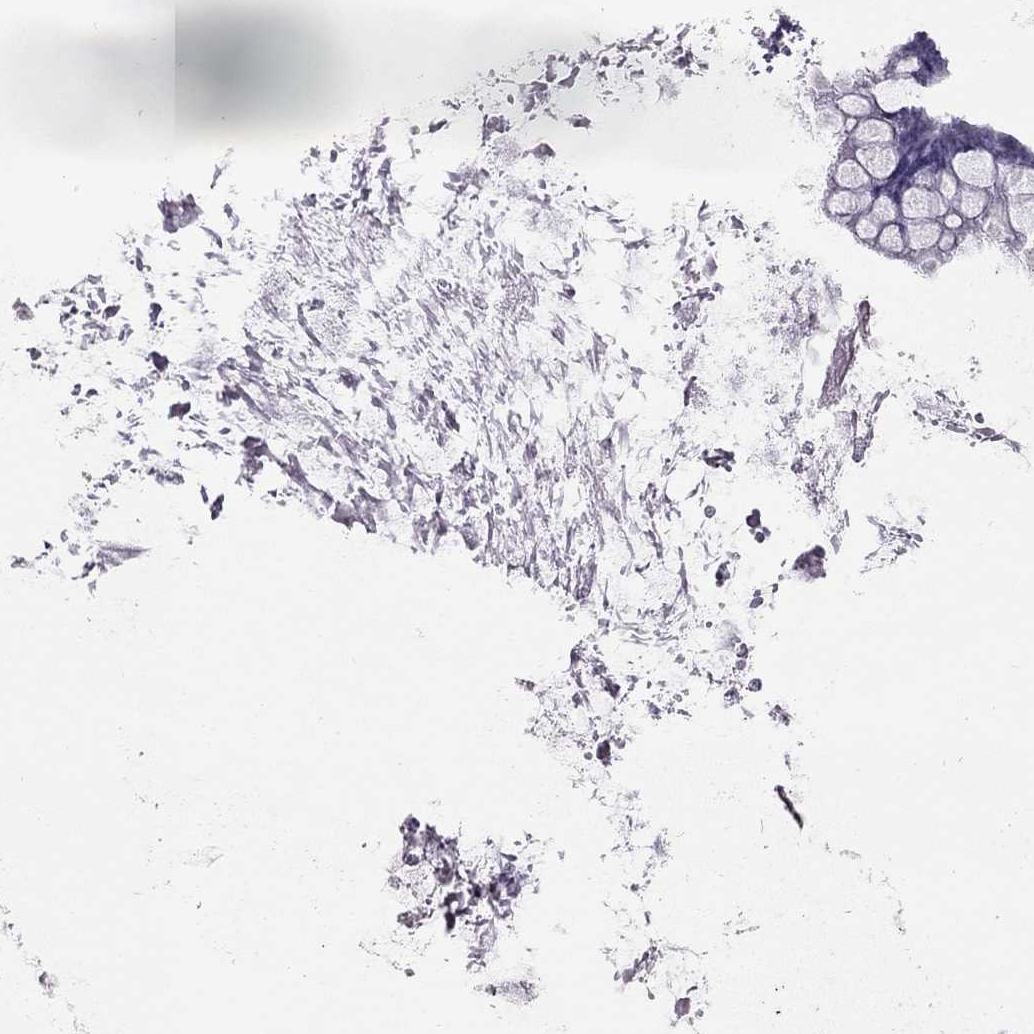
{"staining": {"intensity": "negative", "quantity": "none", "location": "none"}, "tissue": "ovarian cancer", "cell_type": "Tumor cells", "image_type": "cancer", "snomed": [{"axis": "morphology", "description": "Cystadenocarcinoma, mucinous, NOS"}, {"axis": "topography", "description": "Ovary"}], "caption": "An IHC histopathology image of ovarian cancer is shown. There is no staining in tumor cells of ovarian cancer. (DAB (3,3'-diaminobenzidine) immunohistochemistry (IHC), high magnification).", "gene": "RHO", "patient": {"sex": "female", "age": 67}}